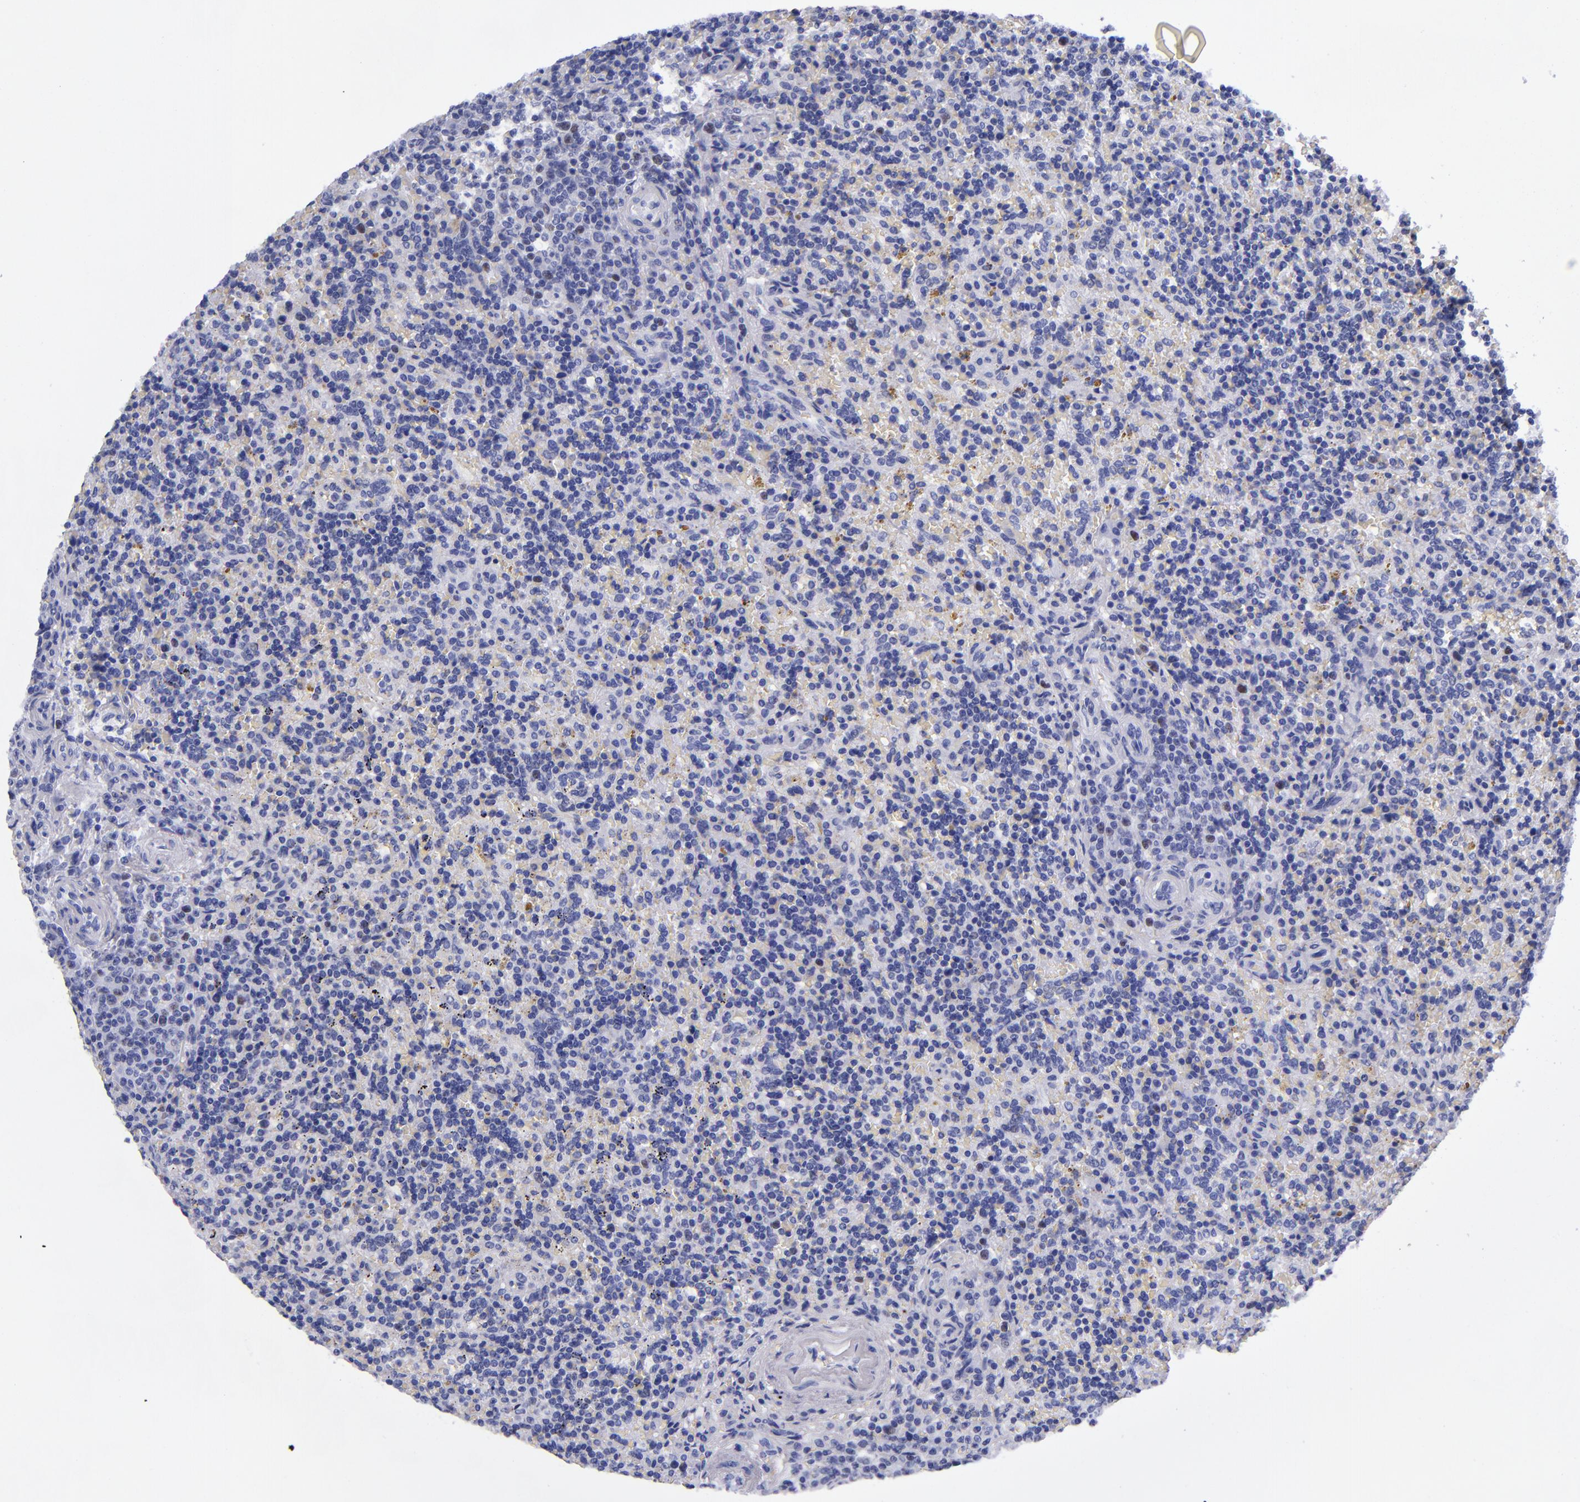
{"staining": {"intensity": "negative", "quantity": "none", "location": "none"}, "tissue": "lymphoma", "cell_type": "Tumor cells", "image_type": "cancer", "snomed": [{"axis": "morphology", "description": "Malignant lymphoma, non-Hodgkin's type, Low grade"}, {"axis": "topography", "description": "Spleen"}], "caption": "This is an immunohistochemistry (IHC) image of low-grade malignant lymphoma, non-Hodgkin's type. There is no expression in tumor cells.", "gene": "MCM7", "patient": {"sex": "male", "age": 67}}